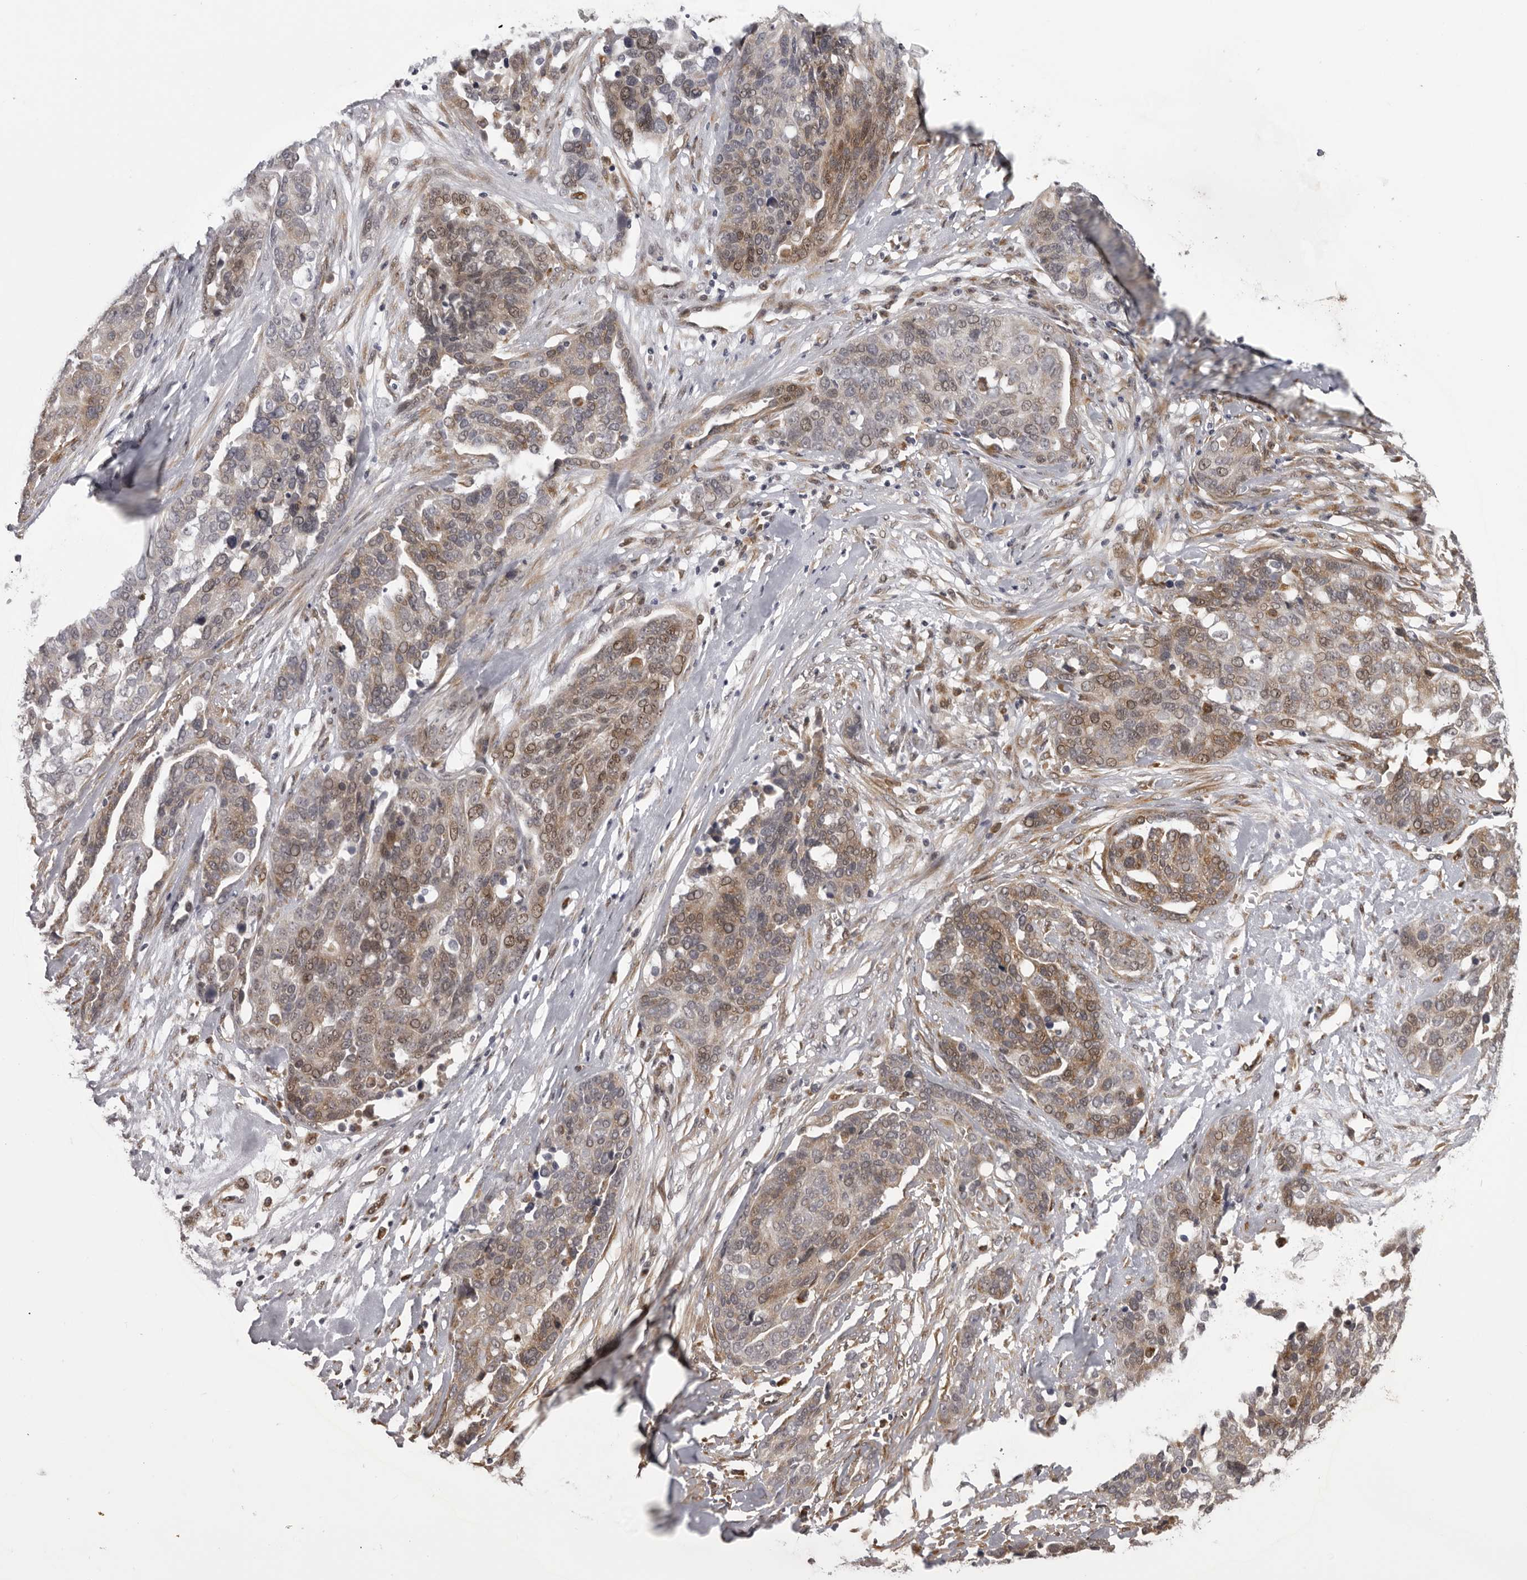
{"staining": {"intensity": "moderate", "quantity": "25%-75%", "location": "cytoplasmic/membranous,nuclear"}, "tissue": "ovarian cancer", "cell_type": "Tumor cells", "image_type": "cancer", "snomed": [{"axis": "morphology", "description": "Cystadenocarcinoma, serous, NOS"}, {"axis": "topography", "description": "Ovary"}], "caption": "Ovarian cancer stained with immunohistochemistry reveals moderate cytoplasmic/membranous and nuclear staining in about 25%-75% of tumor cells.", "gene": "DNAH14", "patient": {"sex": "female", "age": 44}}